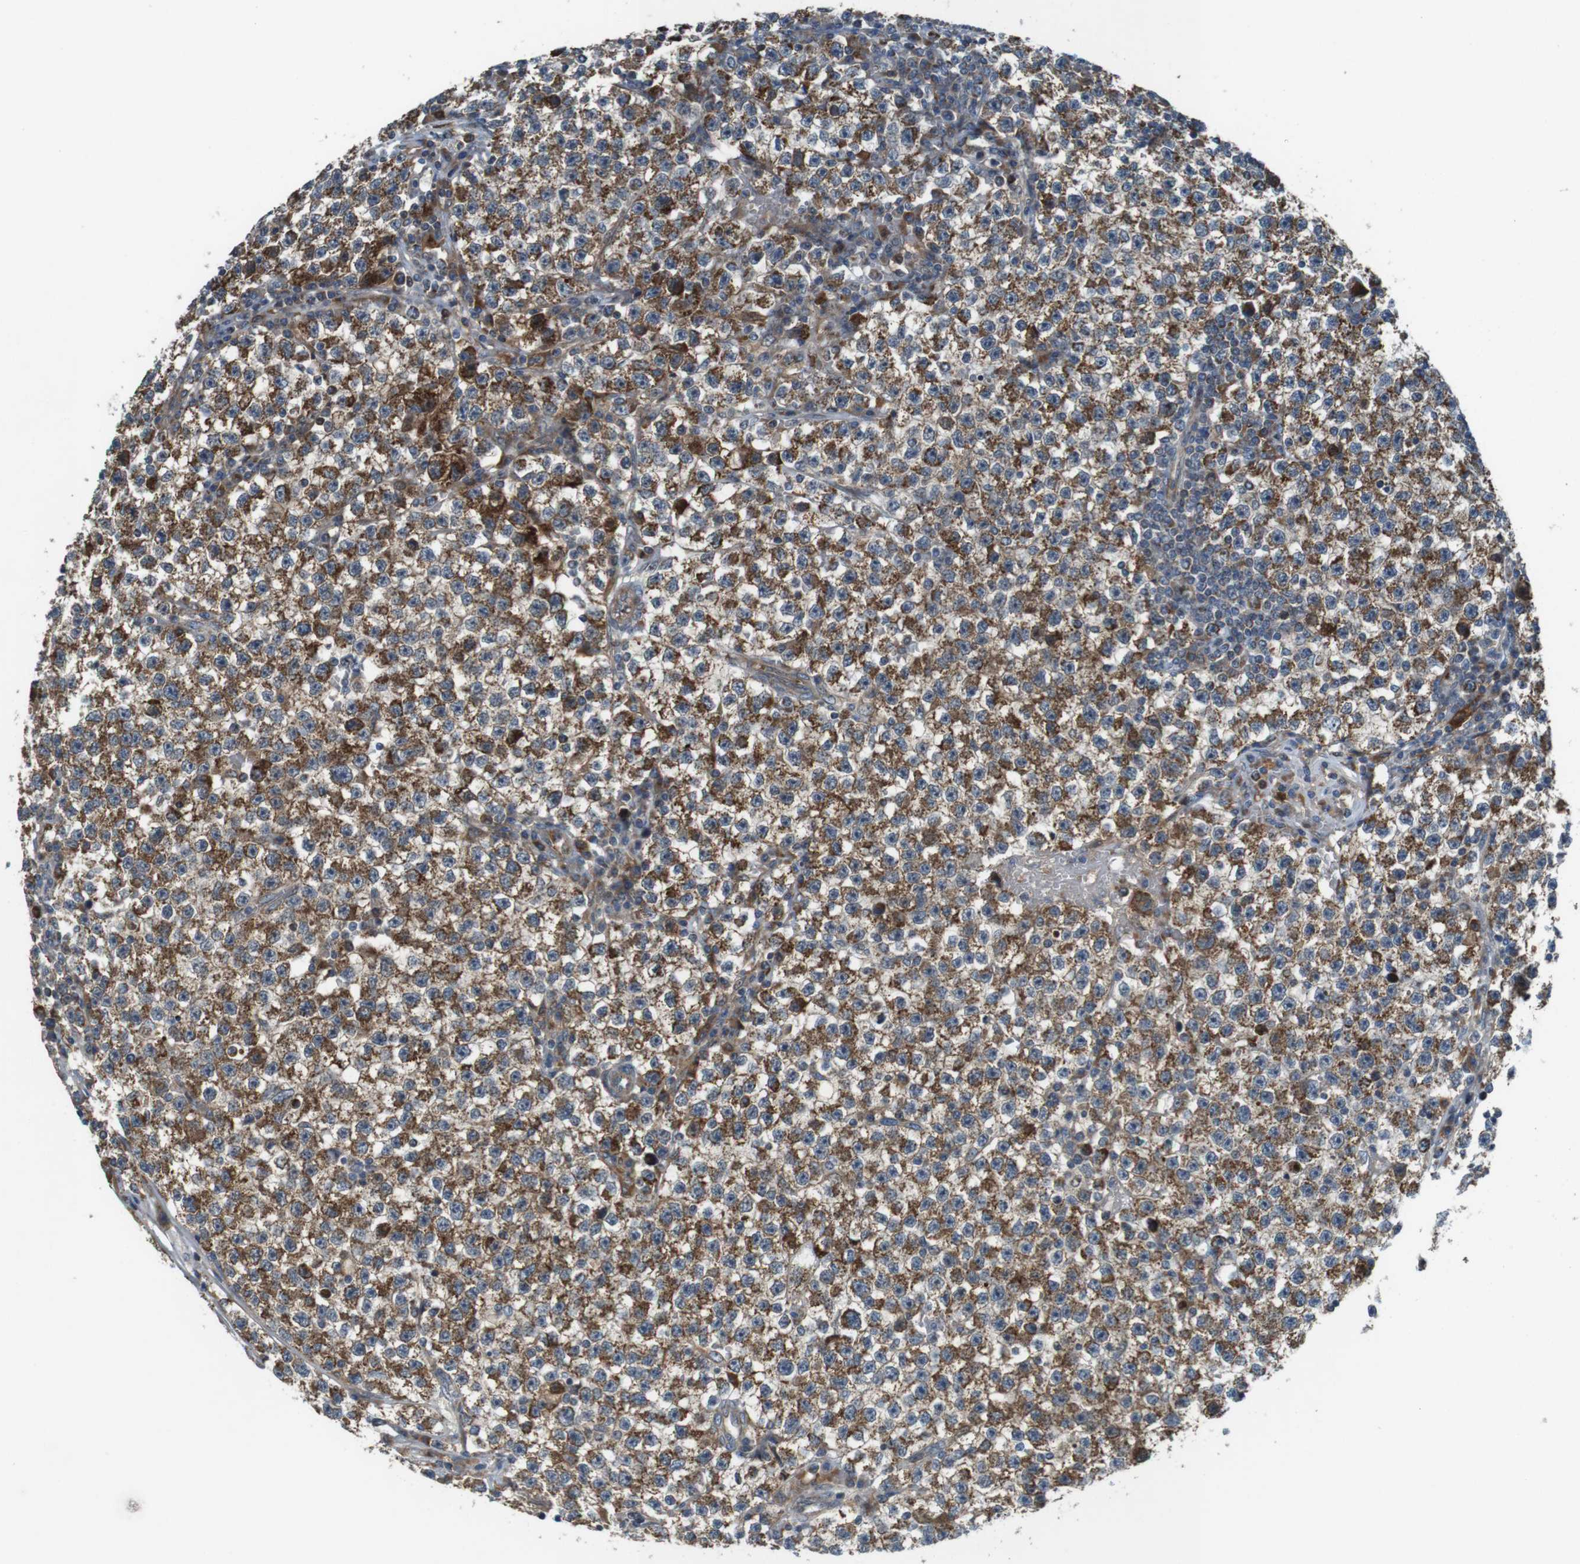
{"staining": {"intensity": "moderate", "quantity": ">75%", "location": "cytoplasmic/membranous"}, "tissue": "testis cancer", "cell_type": "Tumor cells", "image_type": "cancer", "snomed": [{"axis": "morphology", "description": "Seminoma, NOS"}, {"axis": "topography", "description": "Testis"}], "caption": "Tumor cells show moderate cytoplasmic/membranous expression in about >75% of cells in seminoma (testis).", "gene": "IFFO2", "patient": {"sex": "male", "age": 22}}